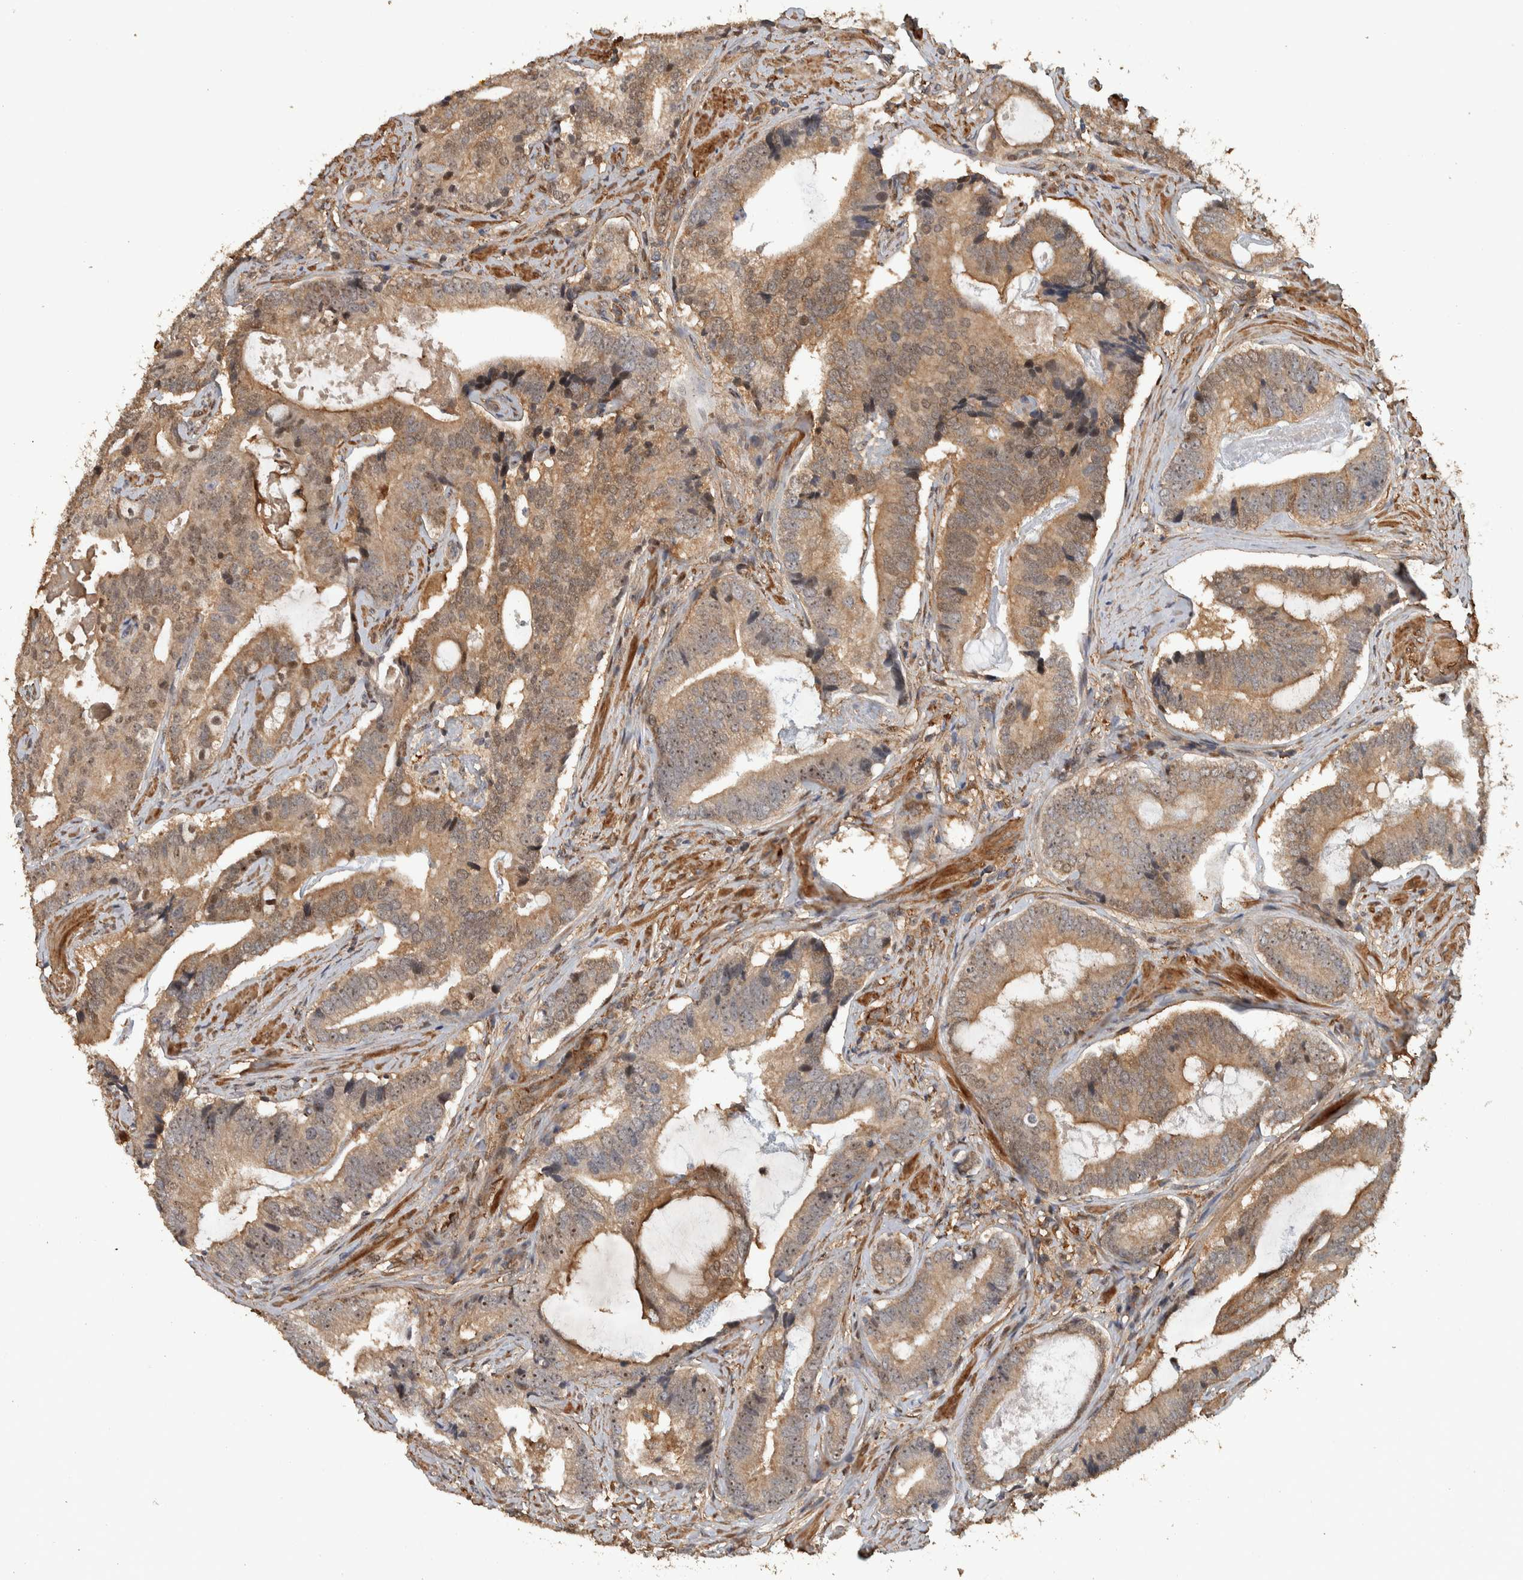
{"staining": {"intensity": "moderate", "quantity": ">75%", "location": "cytoplasmic/membranous,nuclear"}, "tissue": "prostate cancer", "cell_type": "Tumor cells", "image_type": "cancer", "snomed": [{"axis": "morphology", "description": "Adenocarcinoma, High grade"}, {"axis": "topography", "description": "Prostate"}], "caption": "DAB immunohistochemical staining of prostate cancer reveals moderate cytoplasmic/membranous and nuclear protein positivity in approximately >75% of tumor cells.", "gene": "SPHK1", "patient": {"sex": "male", "age": 55}}